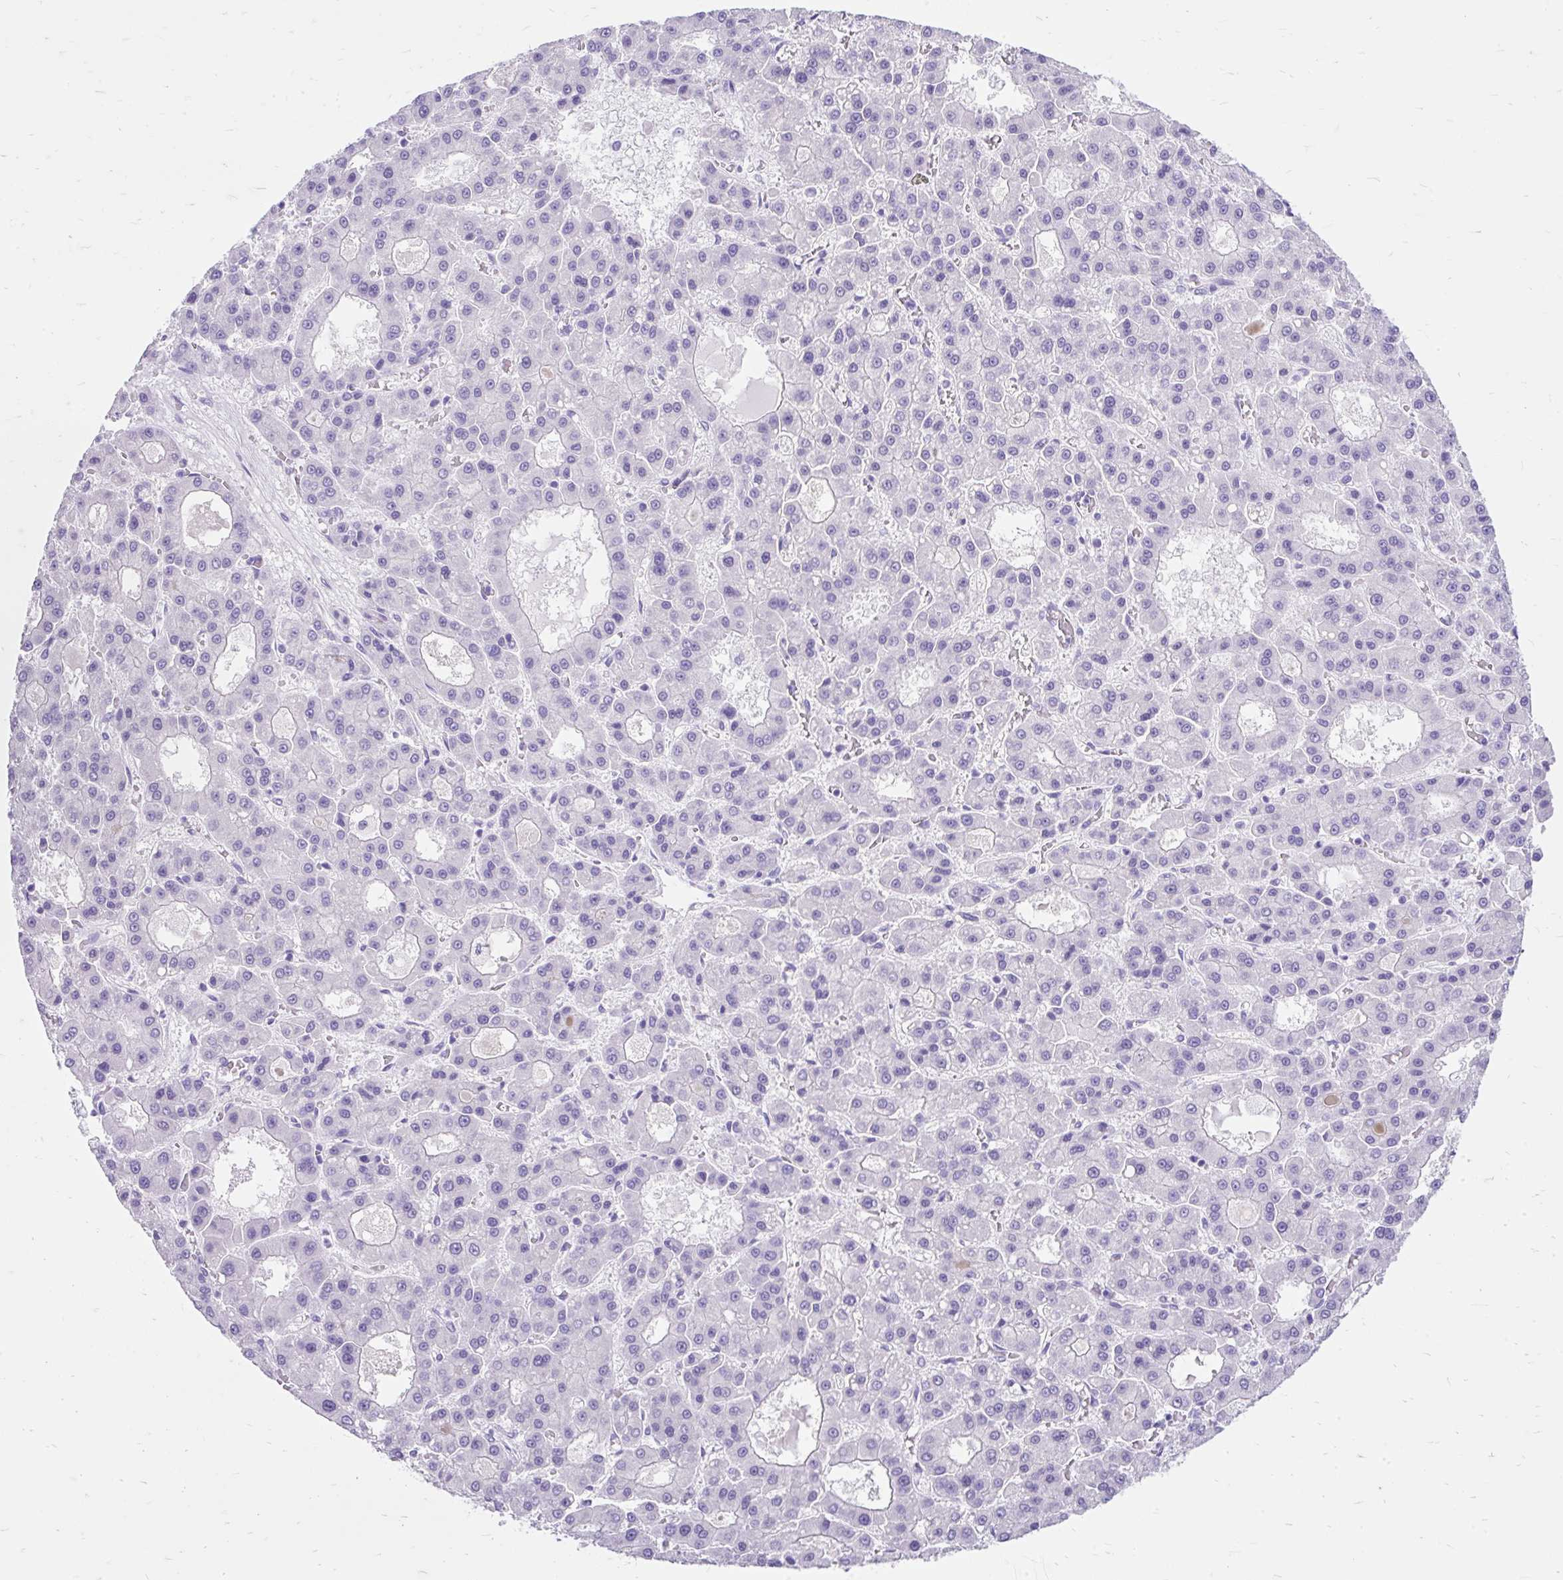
{"staining": {"intensity": "negative", "quantity": "none", "location": "none"}, "tissue": "liver cancer", "cell_type": "Tumor cells", "image_type": "cancer", "snomed": [{"axis": "morphology", "description": "Carcinoma, Hepatocellular, NOS"}, {"axis": "topography", "description": "Liver"}], "caption": "The immunohistochemistry photomicrograph has no significant expression in tumor cells of liver hepatocellular carcinoma tissue.", "gene": "SCGB1A1", "patient": {"sex": "male", "age": 70}}